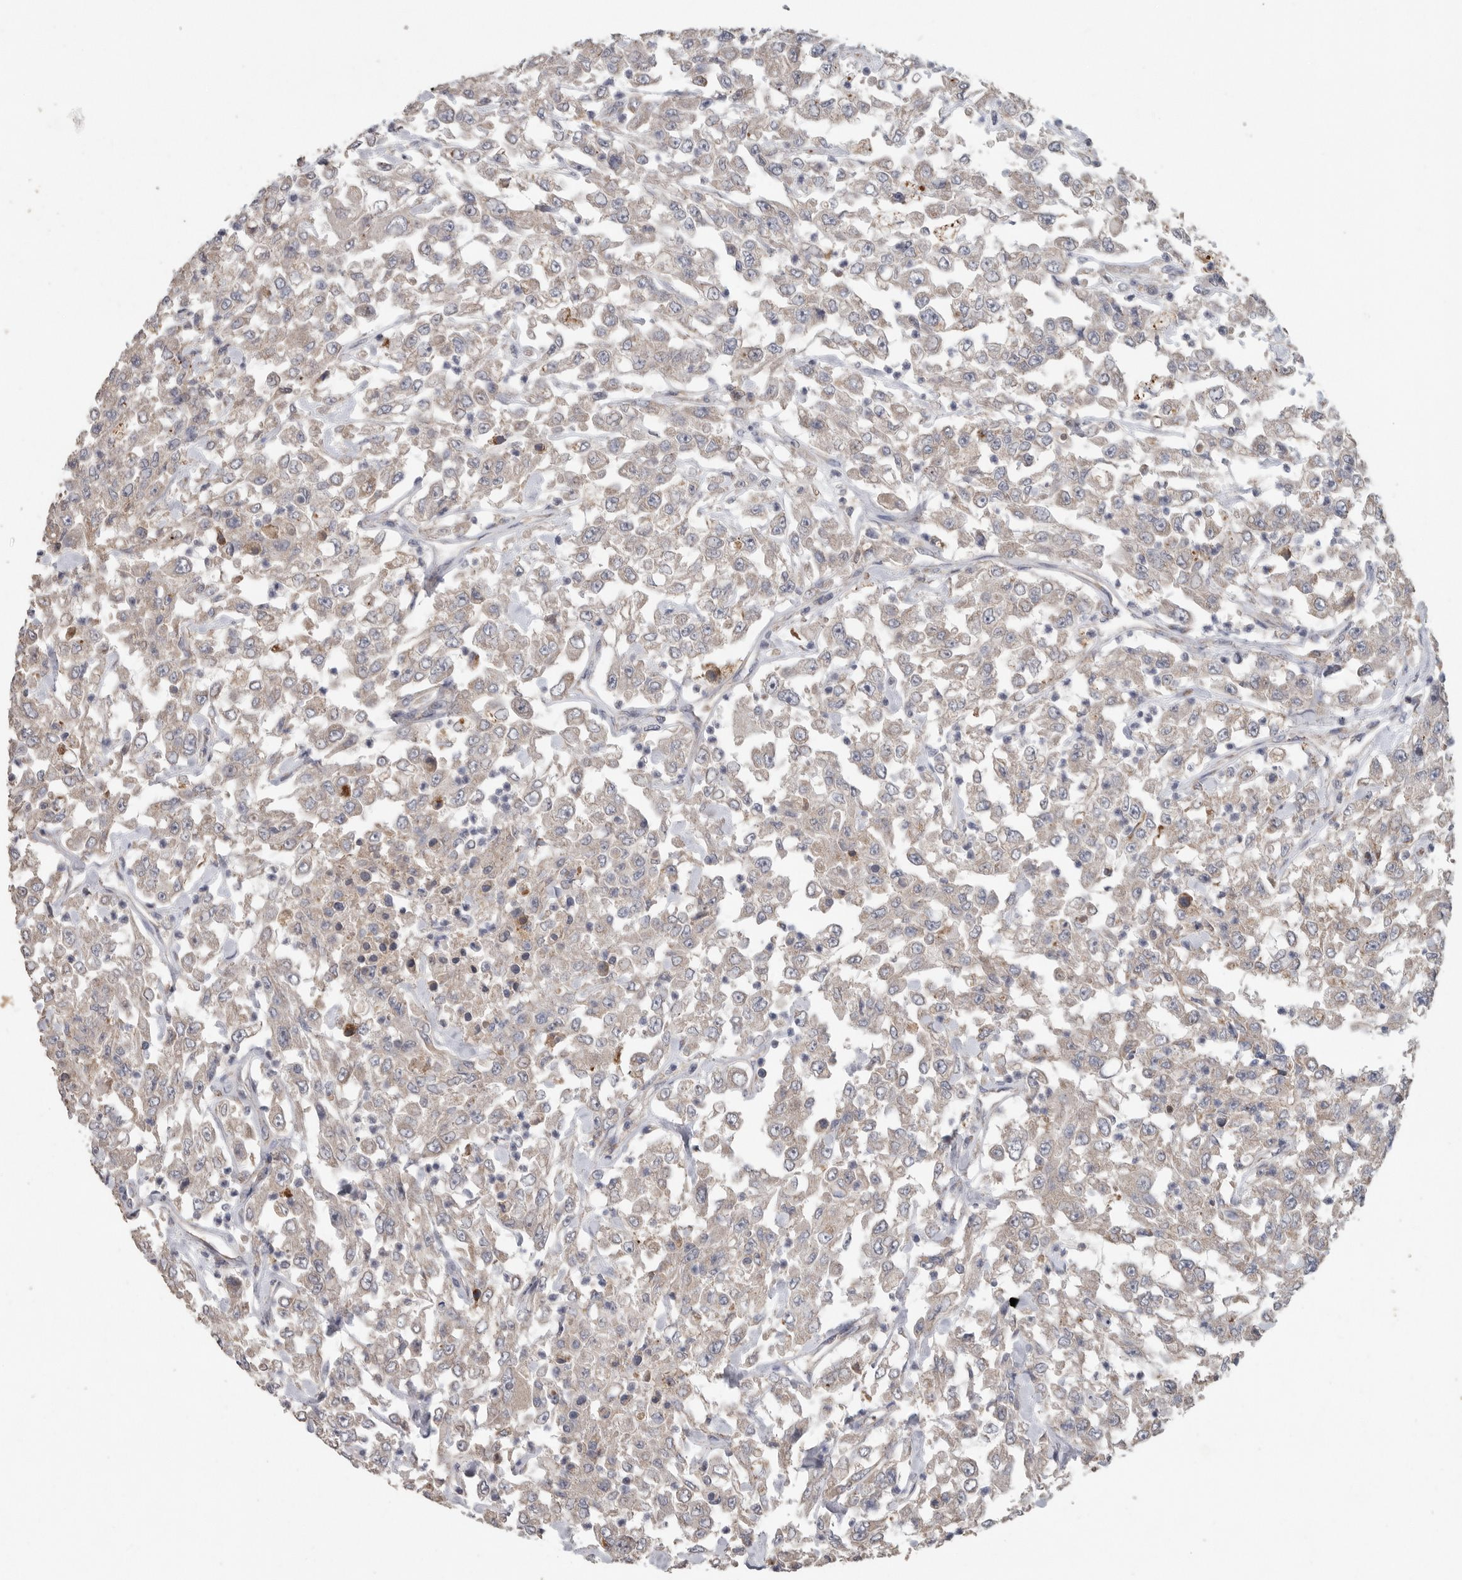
{"staining": {"intensity": "negative", "quantity": "none", "location": "none"}, "tissue": "urothelial cancer", "cell_type": "Tumor cells", "image_type": "cancer", "snomed": [{"axis": "morphology", "description": "Urothelial carcinoma, High grade"}, {"axis": "topography", "description": "Urinary bladder"}], "caption": "The immunohistochemistry image has no significant staining in tumor cells of urothelial carcinoma (high-grade) tissue. (DAB IHC with hematoxylin counter stain).", "gene": "PODXL2", "patient": {"sex": "male", "age": 46}}